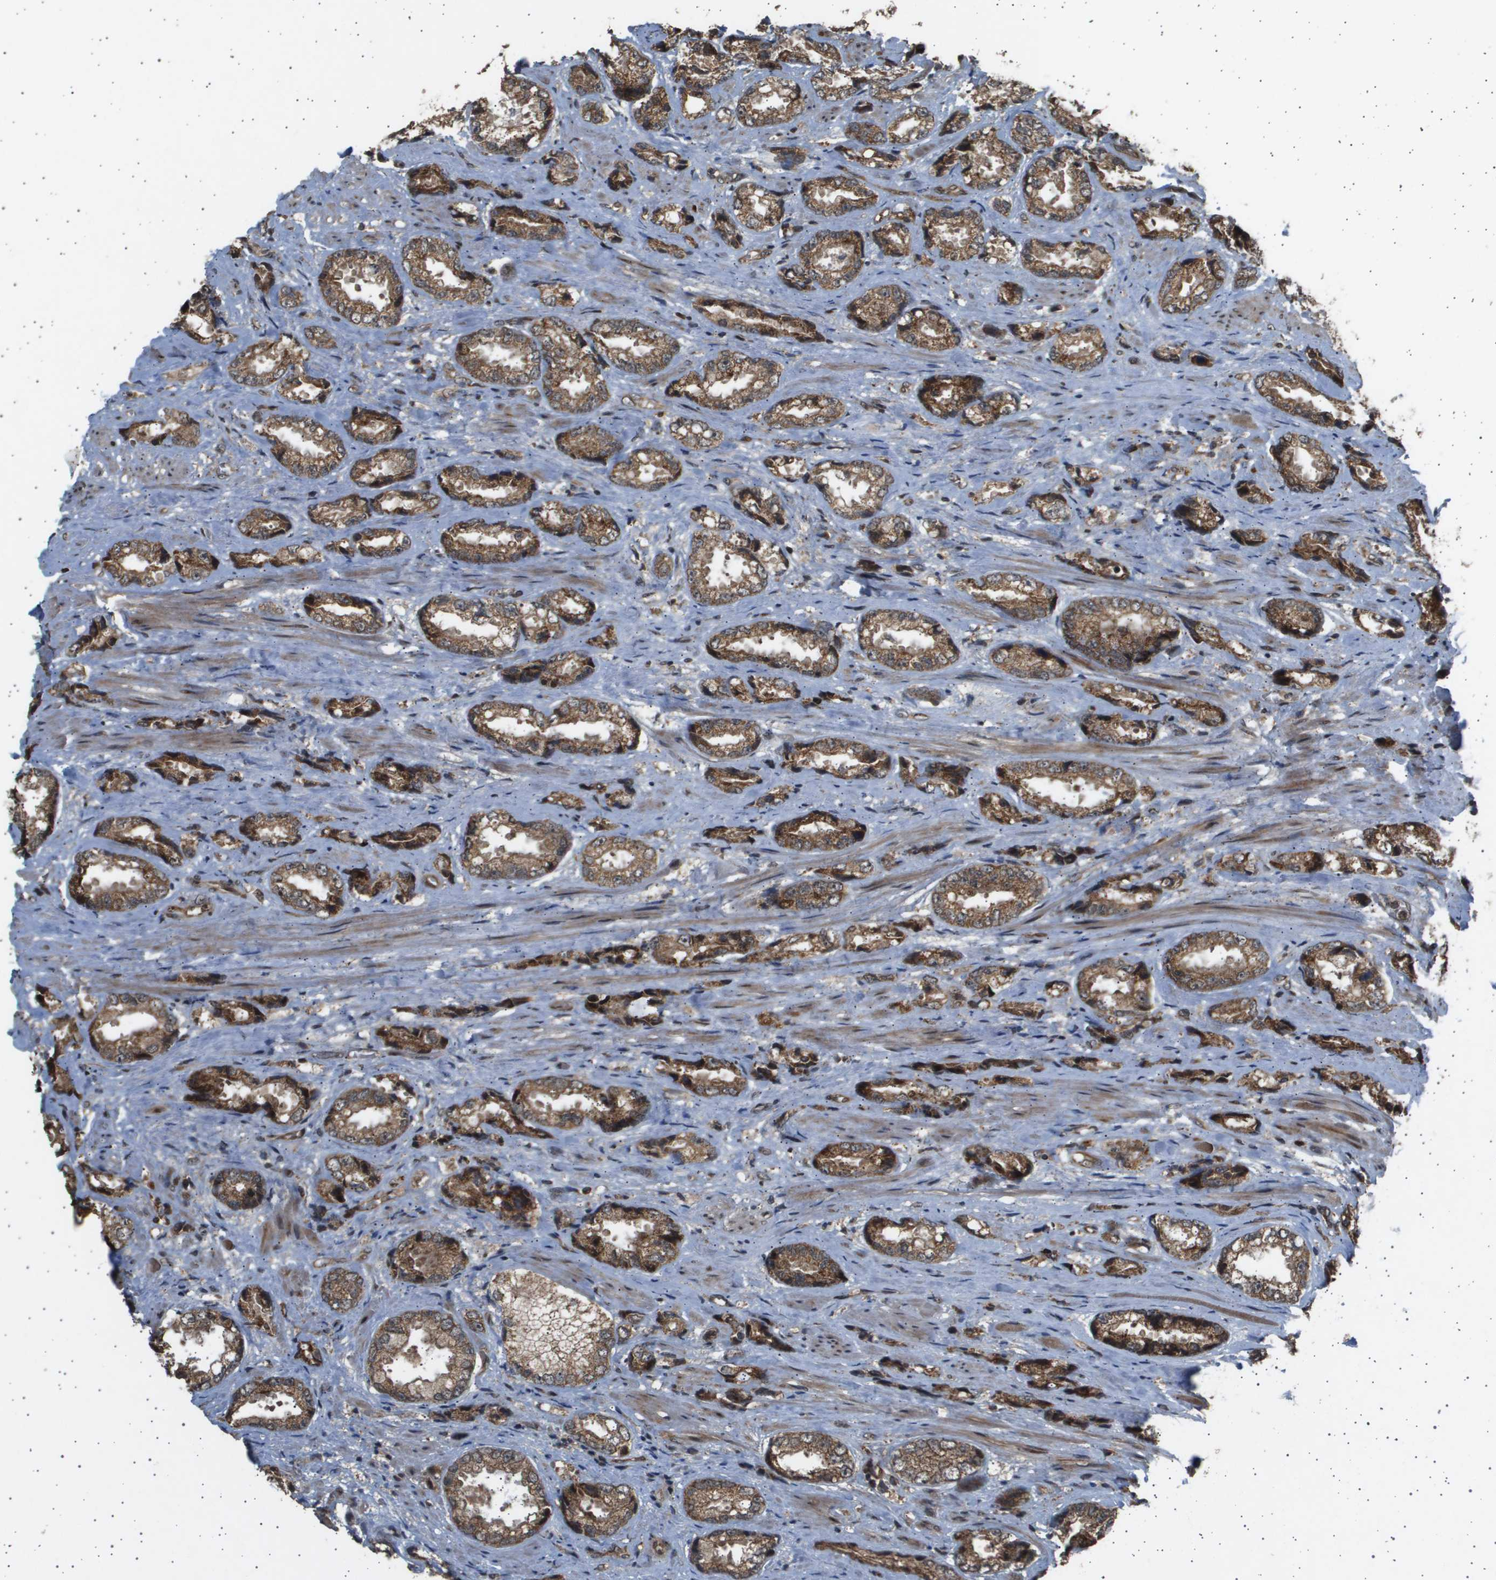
{"staining": {"intensity": "moderate", "quantity": ">75%", "location": "cytoplasmic/membranous"}, "tissue": "prostate cancer", "cell_type": "Tumor cells", "image_type": "cancer", "snomed": [{"axis": "morphology", "description": "Adenocarcinoma, High grade"}, {"axis": "topography", "description": "Prostate"}], "caption": "Immunohistochemistry (IHC) micrograph of prostate high-grade adenocarcinoma stained for a protein (brown), which reveals medium levels of moderate cytoplasmic/membranous staining in about >75% of tumor cells.", "gene": "TNRC6A", "patient": {"sex": "male", "age": 61}}